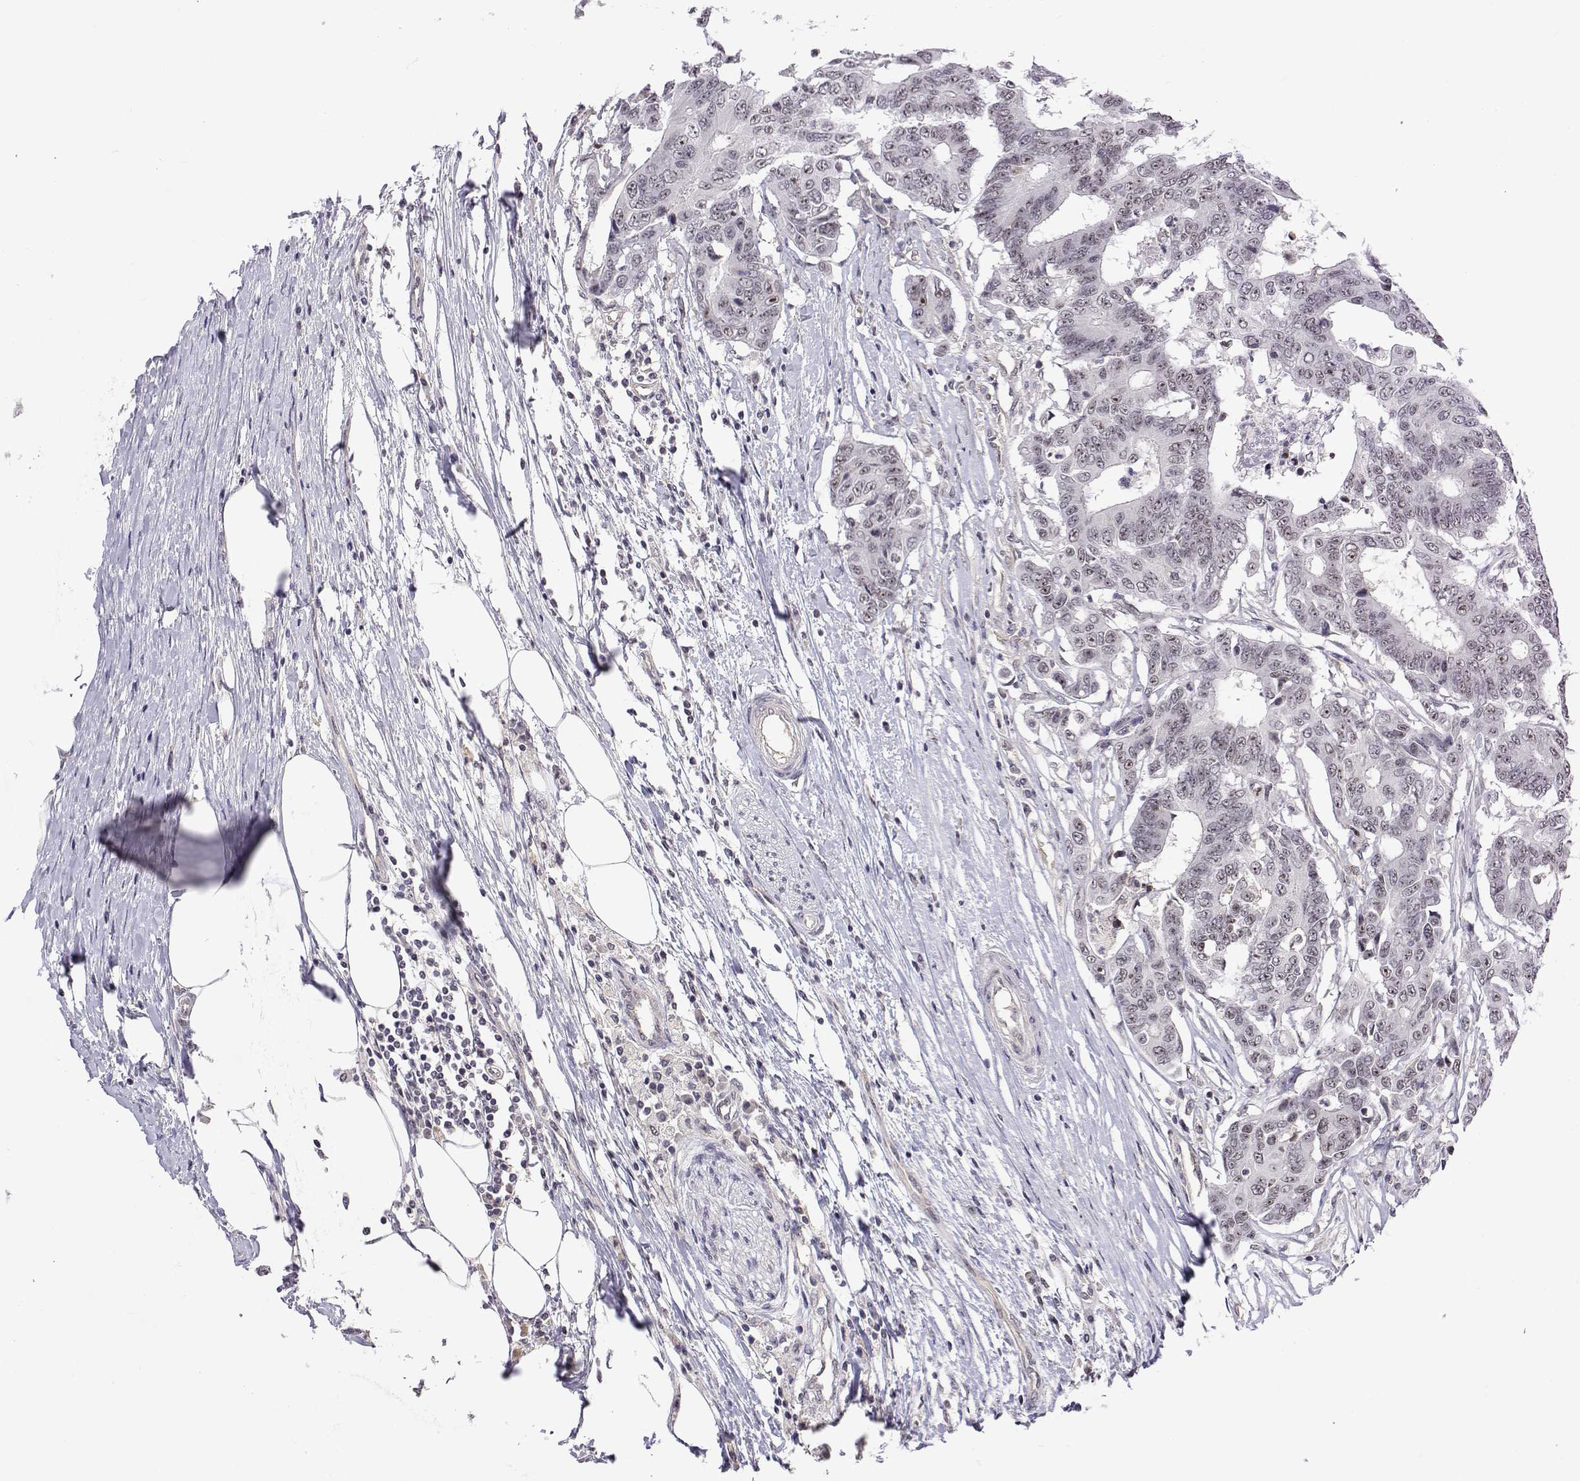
{"staining": {"intensity": "negative", "quantity": "none", "location": "none"}, "tissue": "colorectal cancer", "cell_type": "Tumor cells", "image_type": "cancer", "snomed": [{"axis": "morphology", "description": "Adenocarcinoma, NOS"}, {"axis": "topography", "description": "Colon"}], "caption": "This is an IHC micrograph of human colorectal adenocarcinoma. There is no positivity in tumor cells.", "gene": "NHP2", "patient": {"sex": "female", "age": 48}}